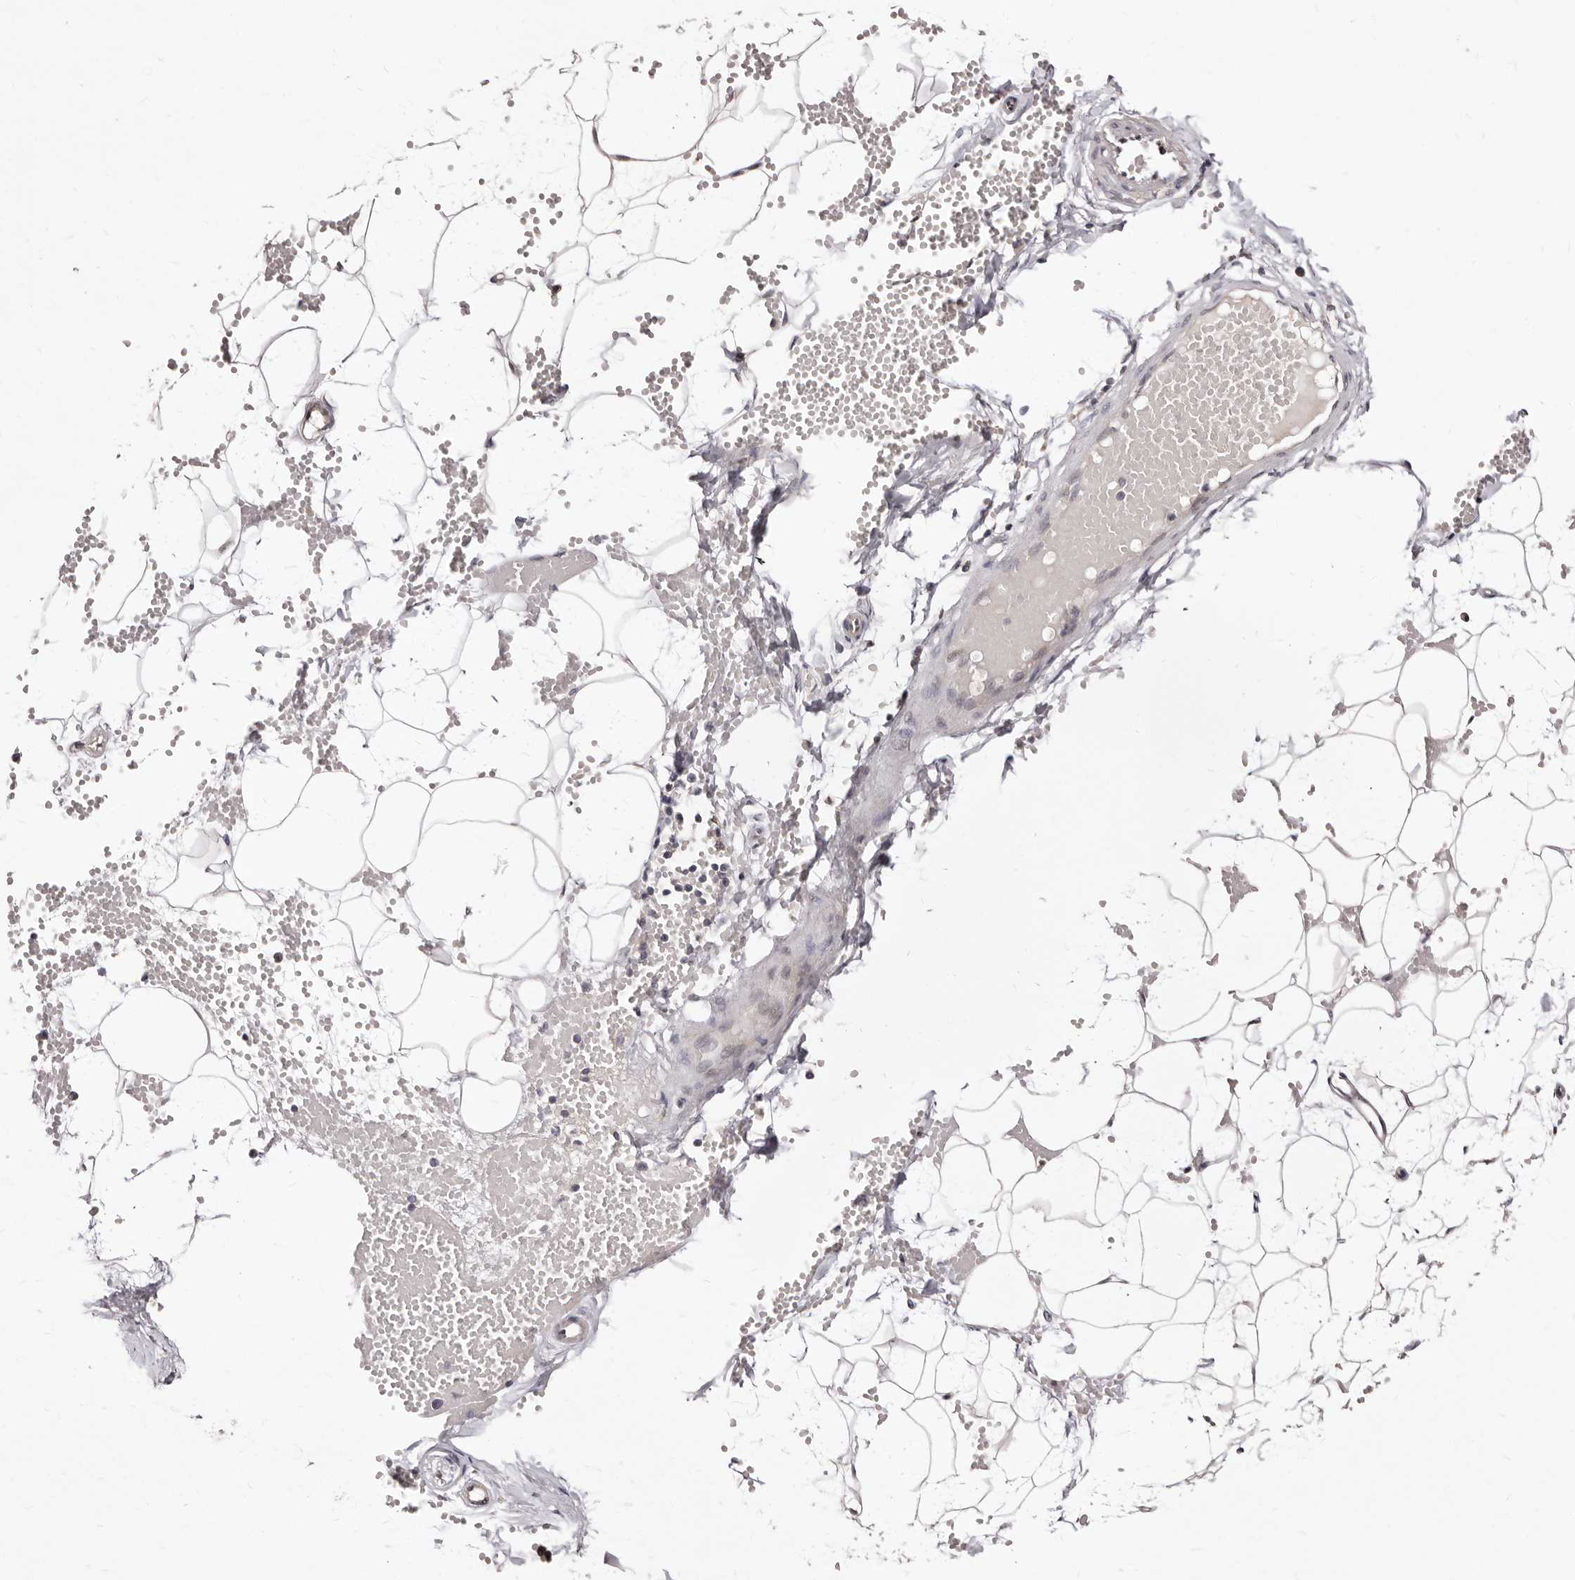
{"staining": {"intensity": "weak", "quantity": "<25%", "location": "cytoplasmic/membranous"}, "tissue": "adipose tissue", "cell_type": "Adipocytes", "image_type": "normal", "snomed": [{"axis": "morphology", "description": "Normal tissue, NOS"}, {"axis": "topography", "description": "Breast"}], "caption": "Immunohistochemistry of benign human adipose tissue shows no expression in adipocytes.", "gene": "LCORL", "patient": {"sex": "female", "age": 23}}